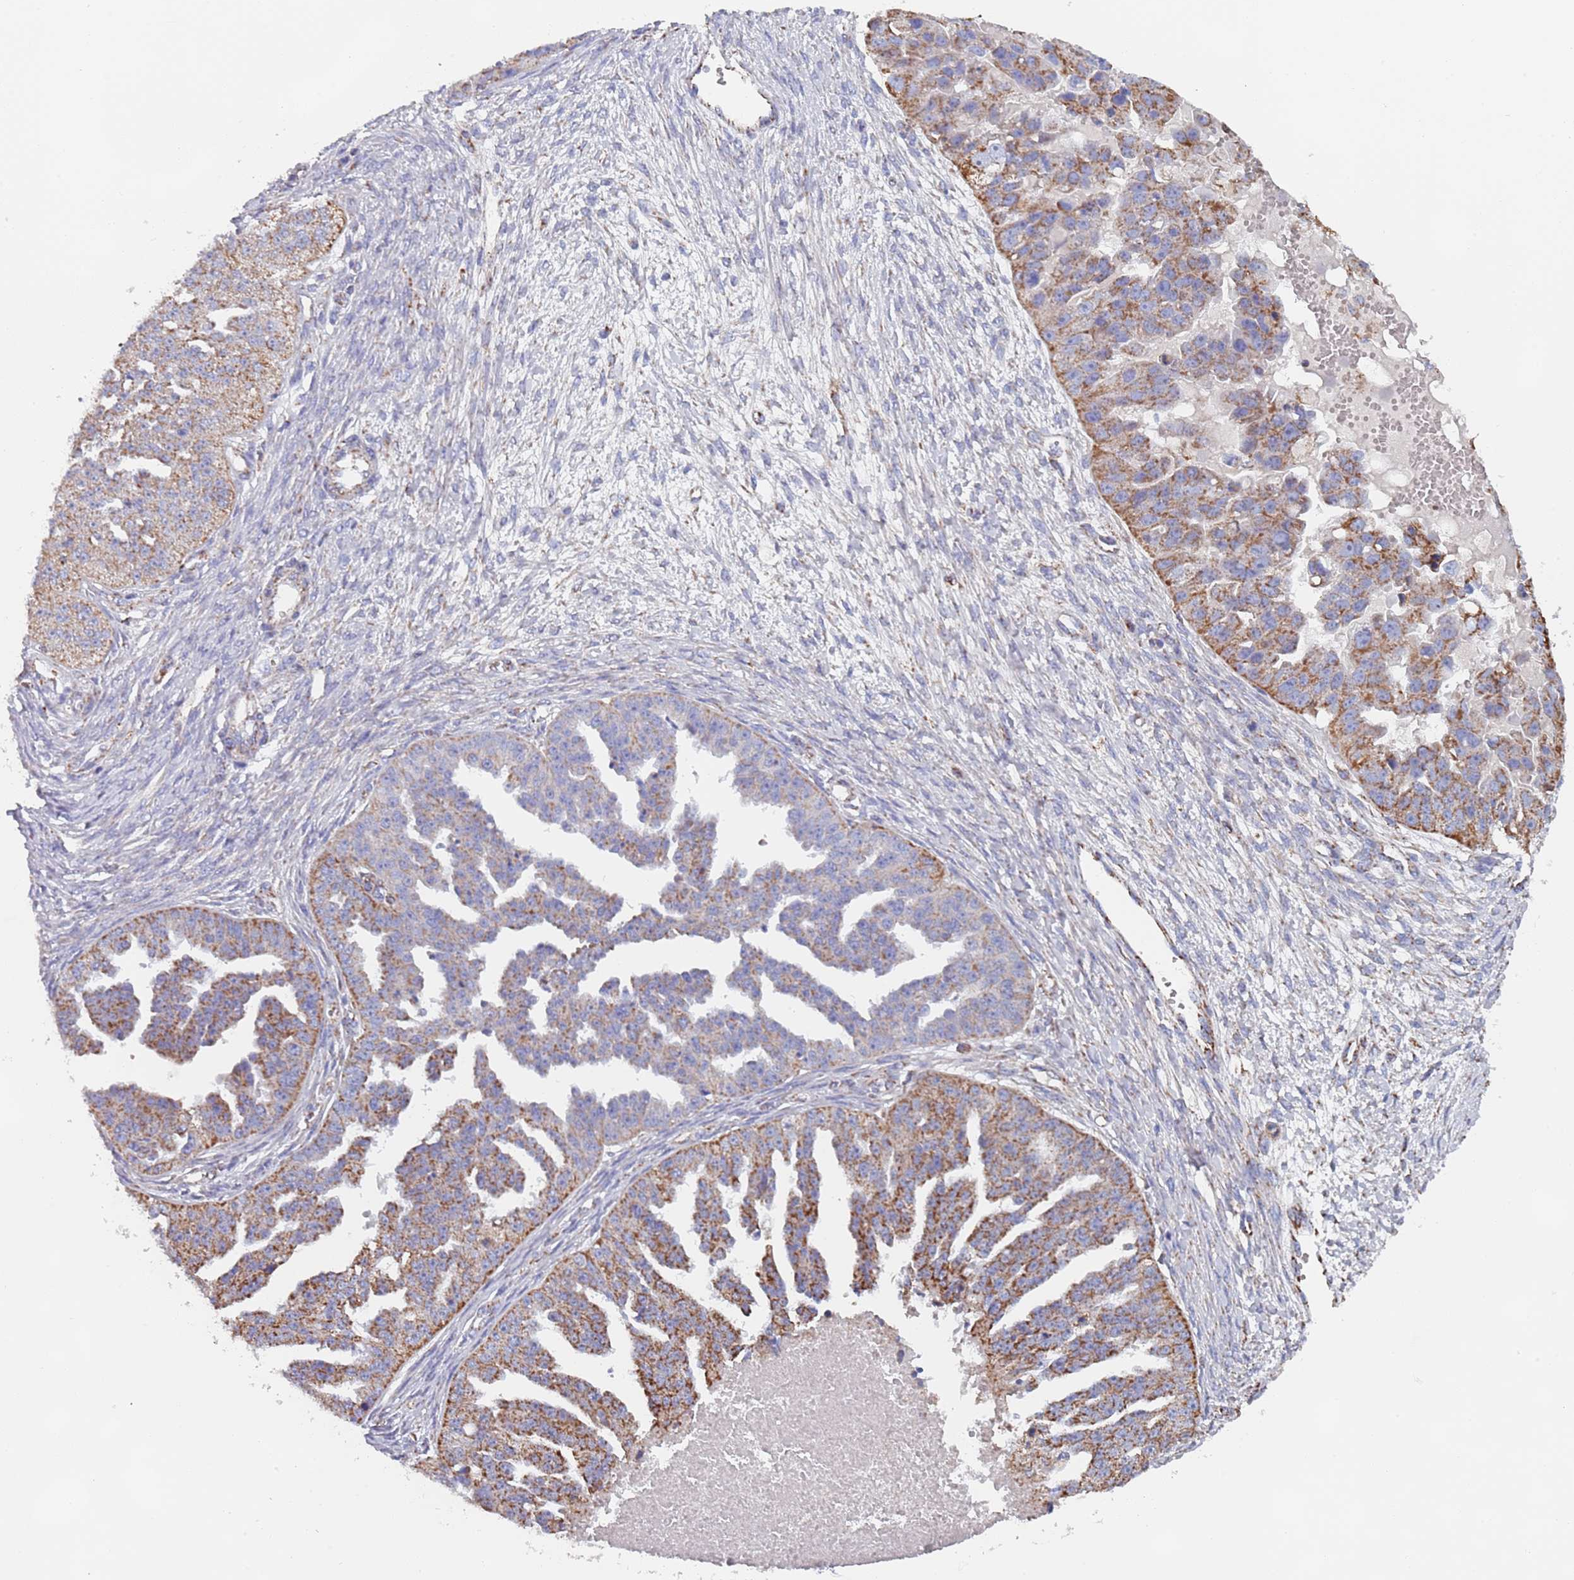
{"staining": {"intensity": "moderate", "quantity": ">75%", "location": "cytoplasmic/membranous"}, "tissue": "ovarian cancer", "cell_type": "Tumor cells", "image_type": "cancer", "snomed": [{"axis": "morphology", "description": "Cystadenocarcinoma, serous, NOS"}, {"axis": "topography", "description": "Ovary"}], "caption": "A brown stain highlights moderate cytoplasmic/membranous staining of a protein in serous cystadenocarcinoma (ovarian) tumor cells. Using DAB (3,3'-diaminobenzidine) (brown) and hematoxylin (blue) stains, captured at high magnification using brightfield microscopy.", "gene": "PGP", "patient": {"sex": "female", "age": 58}}